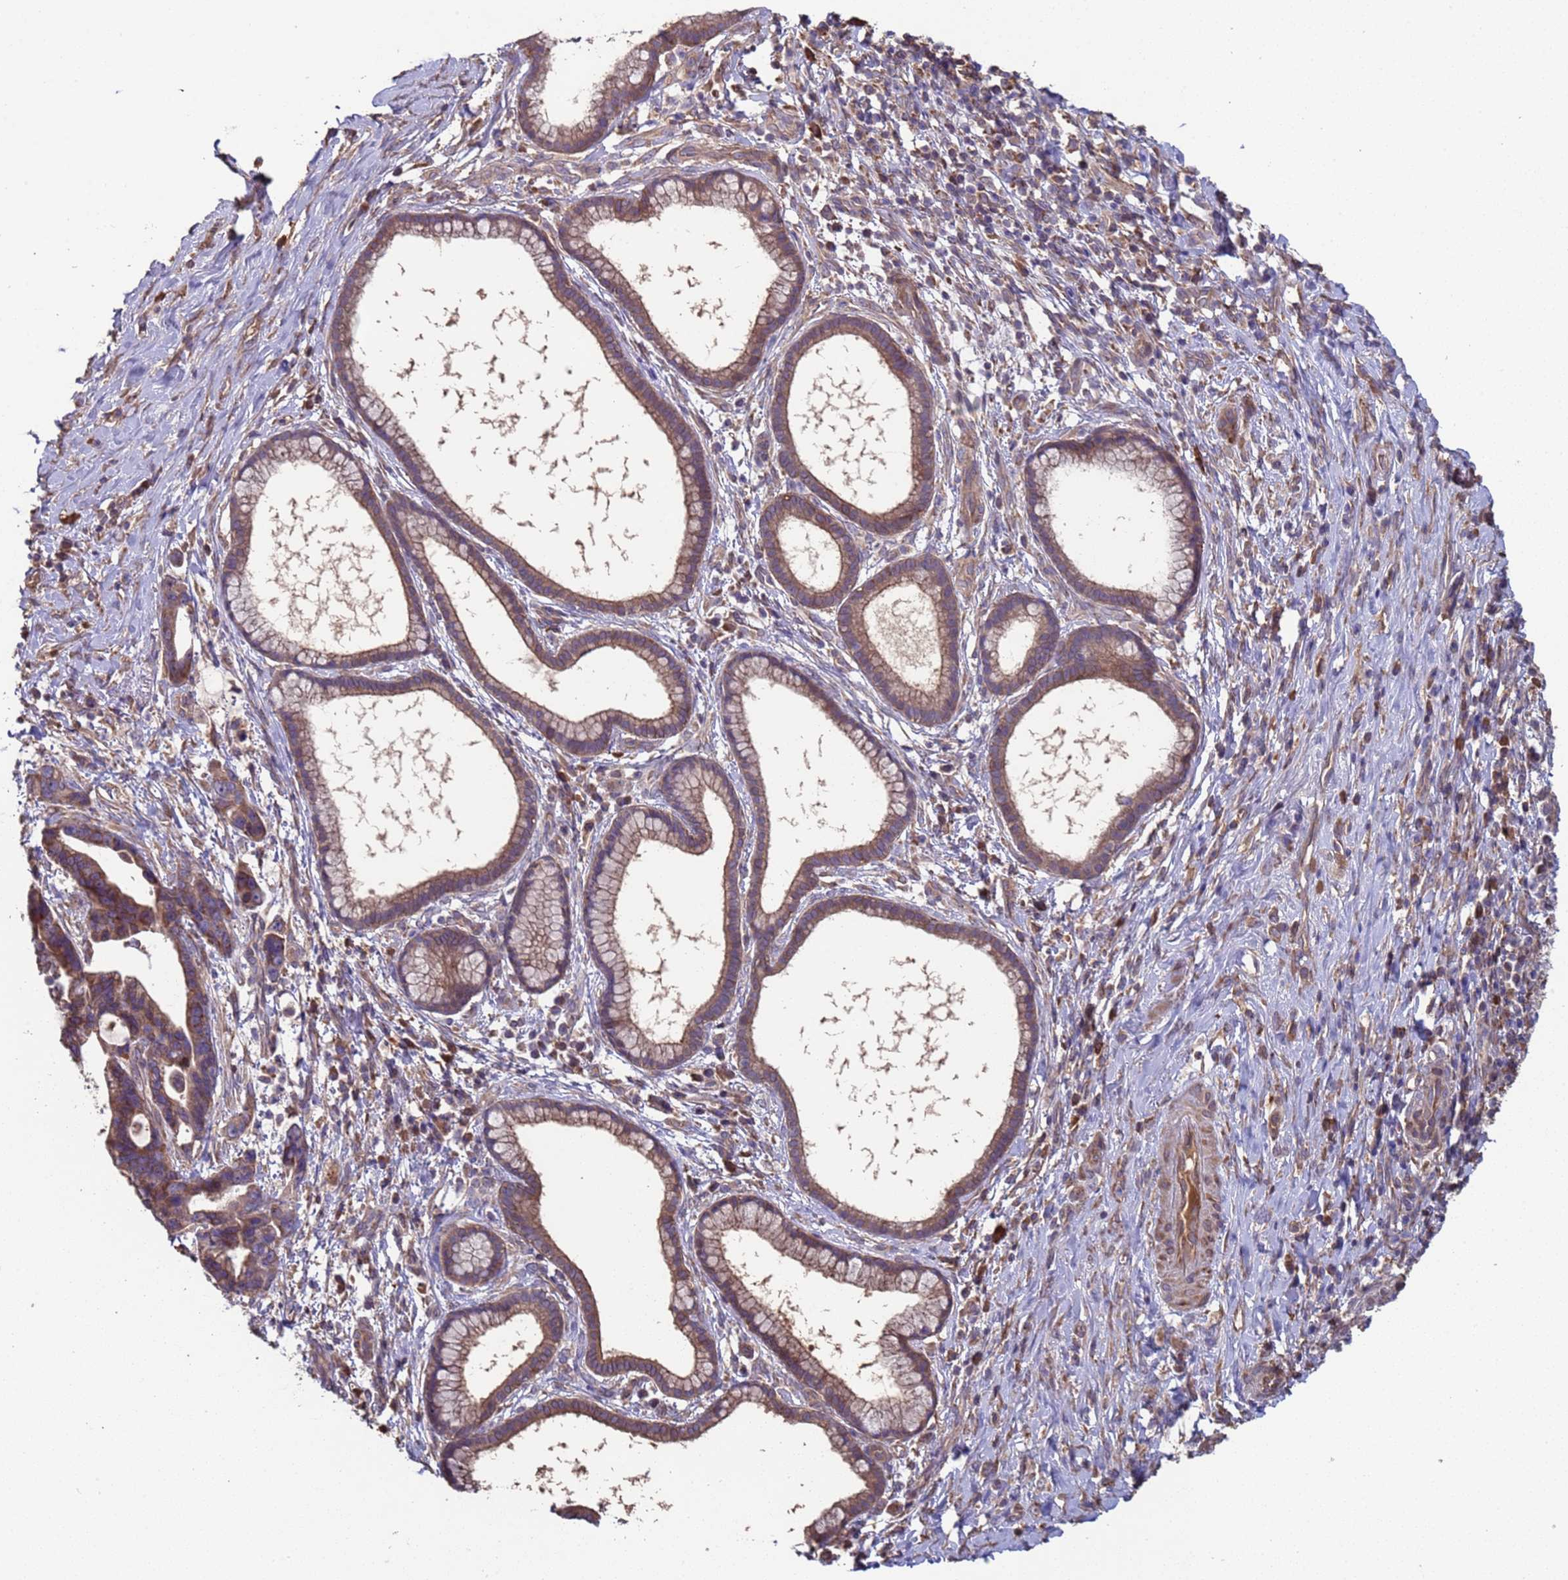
{"staining": {"intensity": "moderate", "quantity": "25%-75%", "location": "cytoplasmic/membranous"}, "tissue": "pancreatic cancer", "cell_type": "Tumor cells", "image_type": "cancer", "snomed": [{"axis": "morphology", "description": "Adenocarcinoma, NOS"}, {"axis": "topography", "description": "Pancreas"}], "caption": "Immunohistochemistry histopathology image of adenocarcinoma (pancreatic) stained for a protein (brown), which reveals medium levels of moderate cytoplasmic/membranous staining in approximately 25%-75% of tumor cells.", "gene": "EEF1AKMT1", "patient": {"sex": "female", "age": 83}}